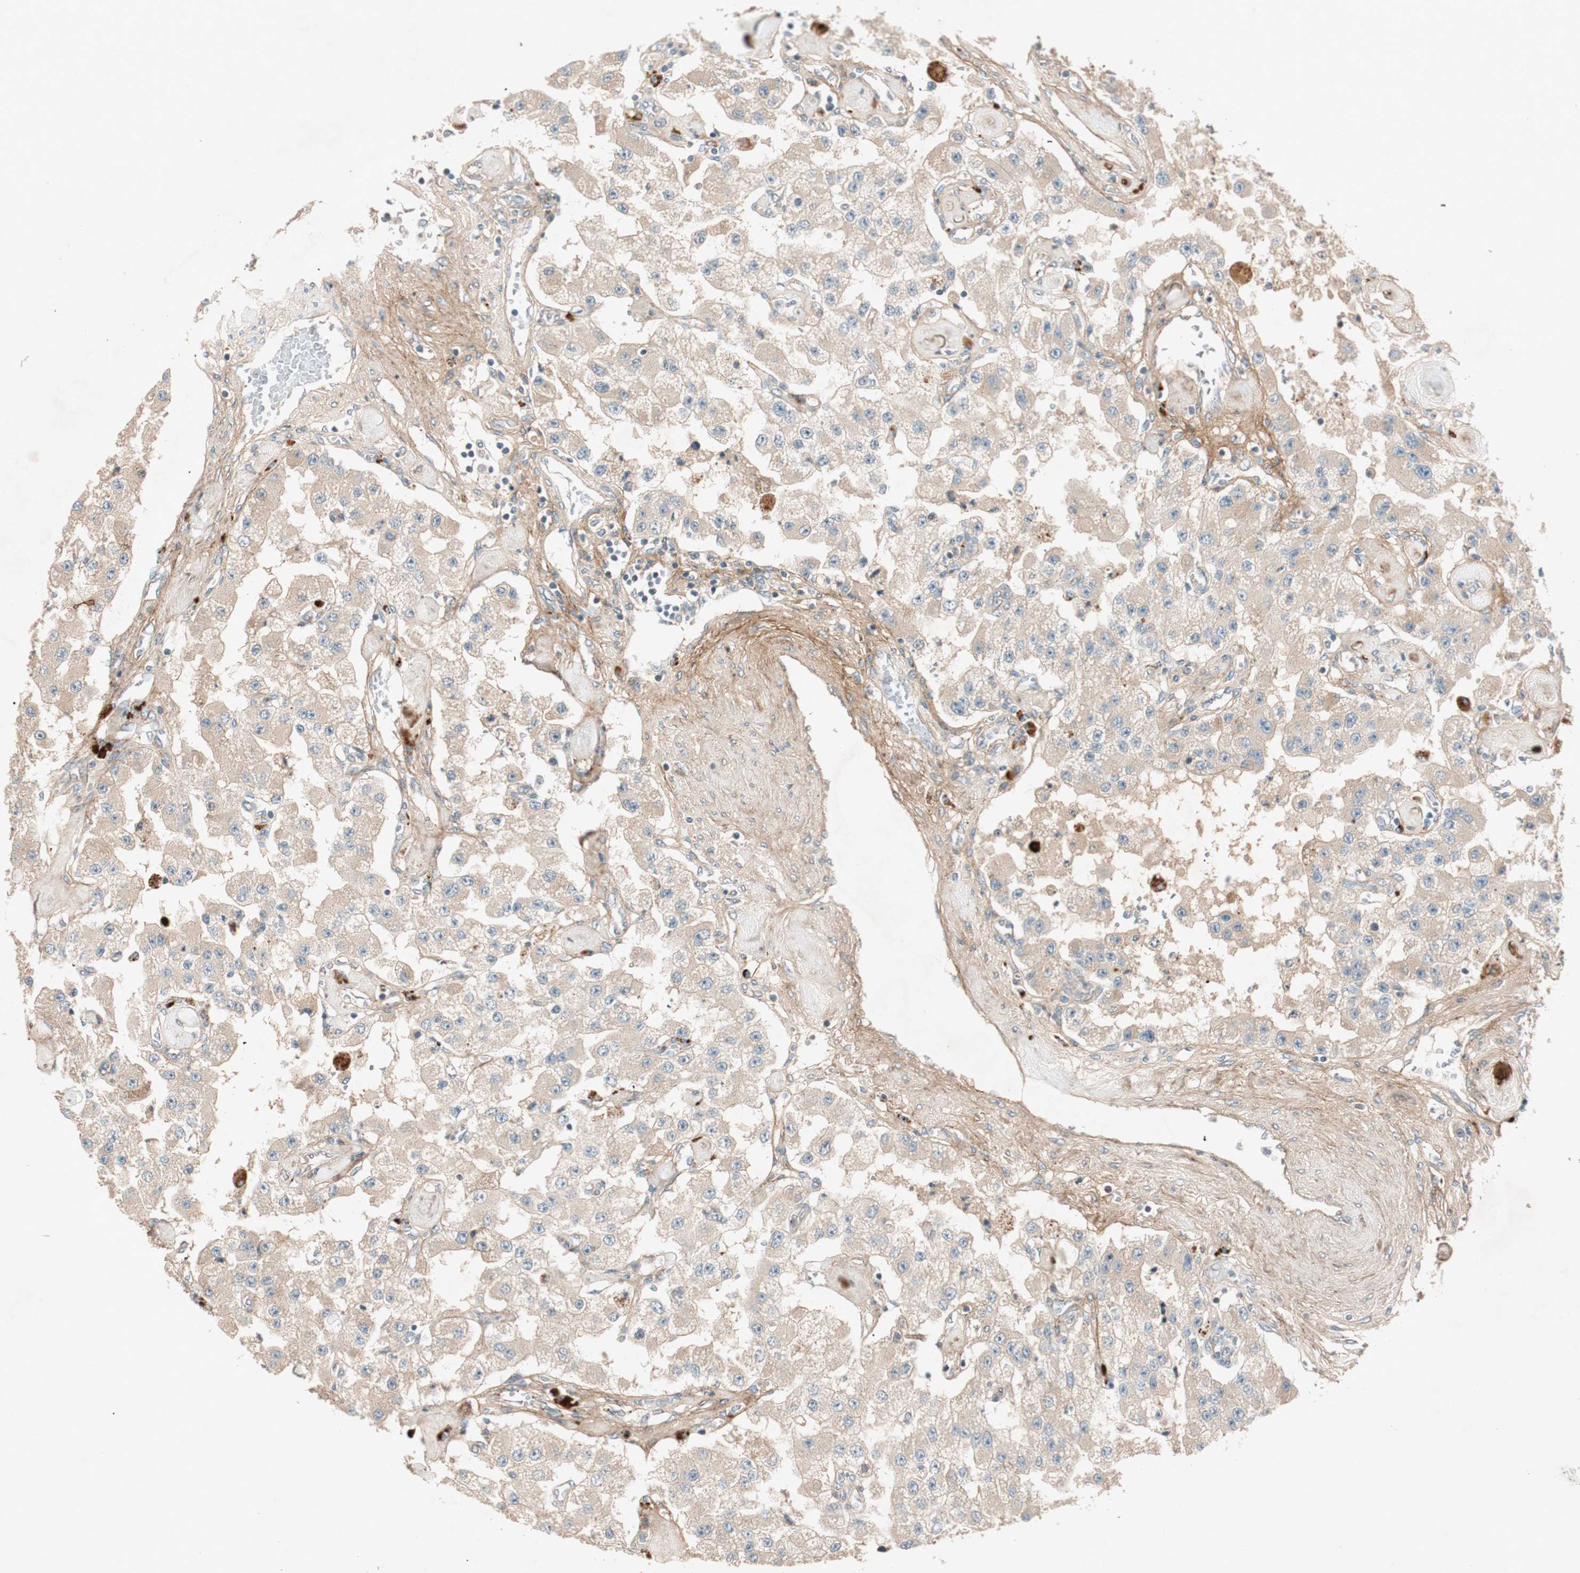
{"staining": {"intensity": "moderate", "quantity": "<25%", "location": "cytoplasmic/membranous"}, "tissue": "carcinoid", "cell_type": "Tumor cells", "image_type": "cancer", "snomed": [{"axis": "morphology", "description": "Carcinoid, malignant, NOS"}, {"axis": "topography", "description": "Pancreas"}], "caption": "Malignant carcinoid stained with DAB immunohistochemistry (IHC) exhibits low levels of moderate cytoplasmic/membranous staining in about <25% of tumor cells.", "gene": "EPHA6", "patient": {"sex": "male", "age": 41}}